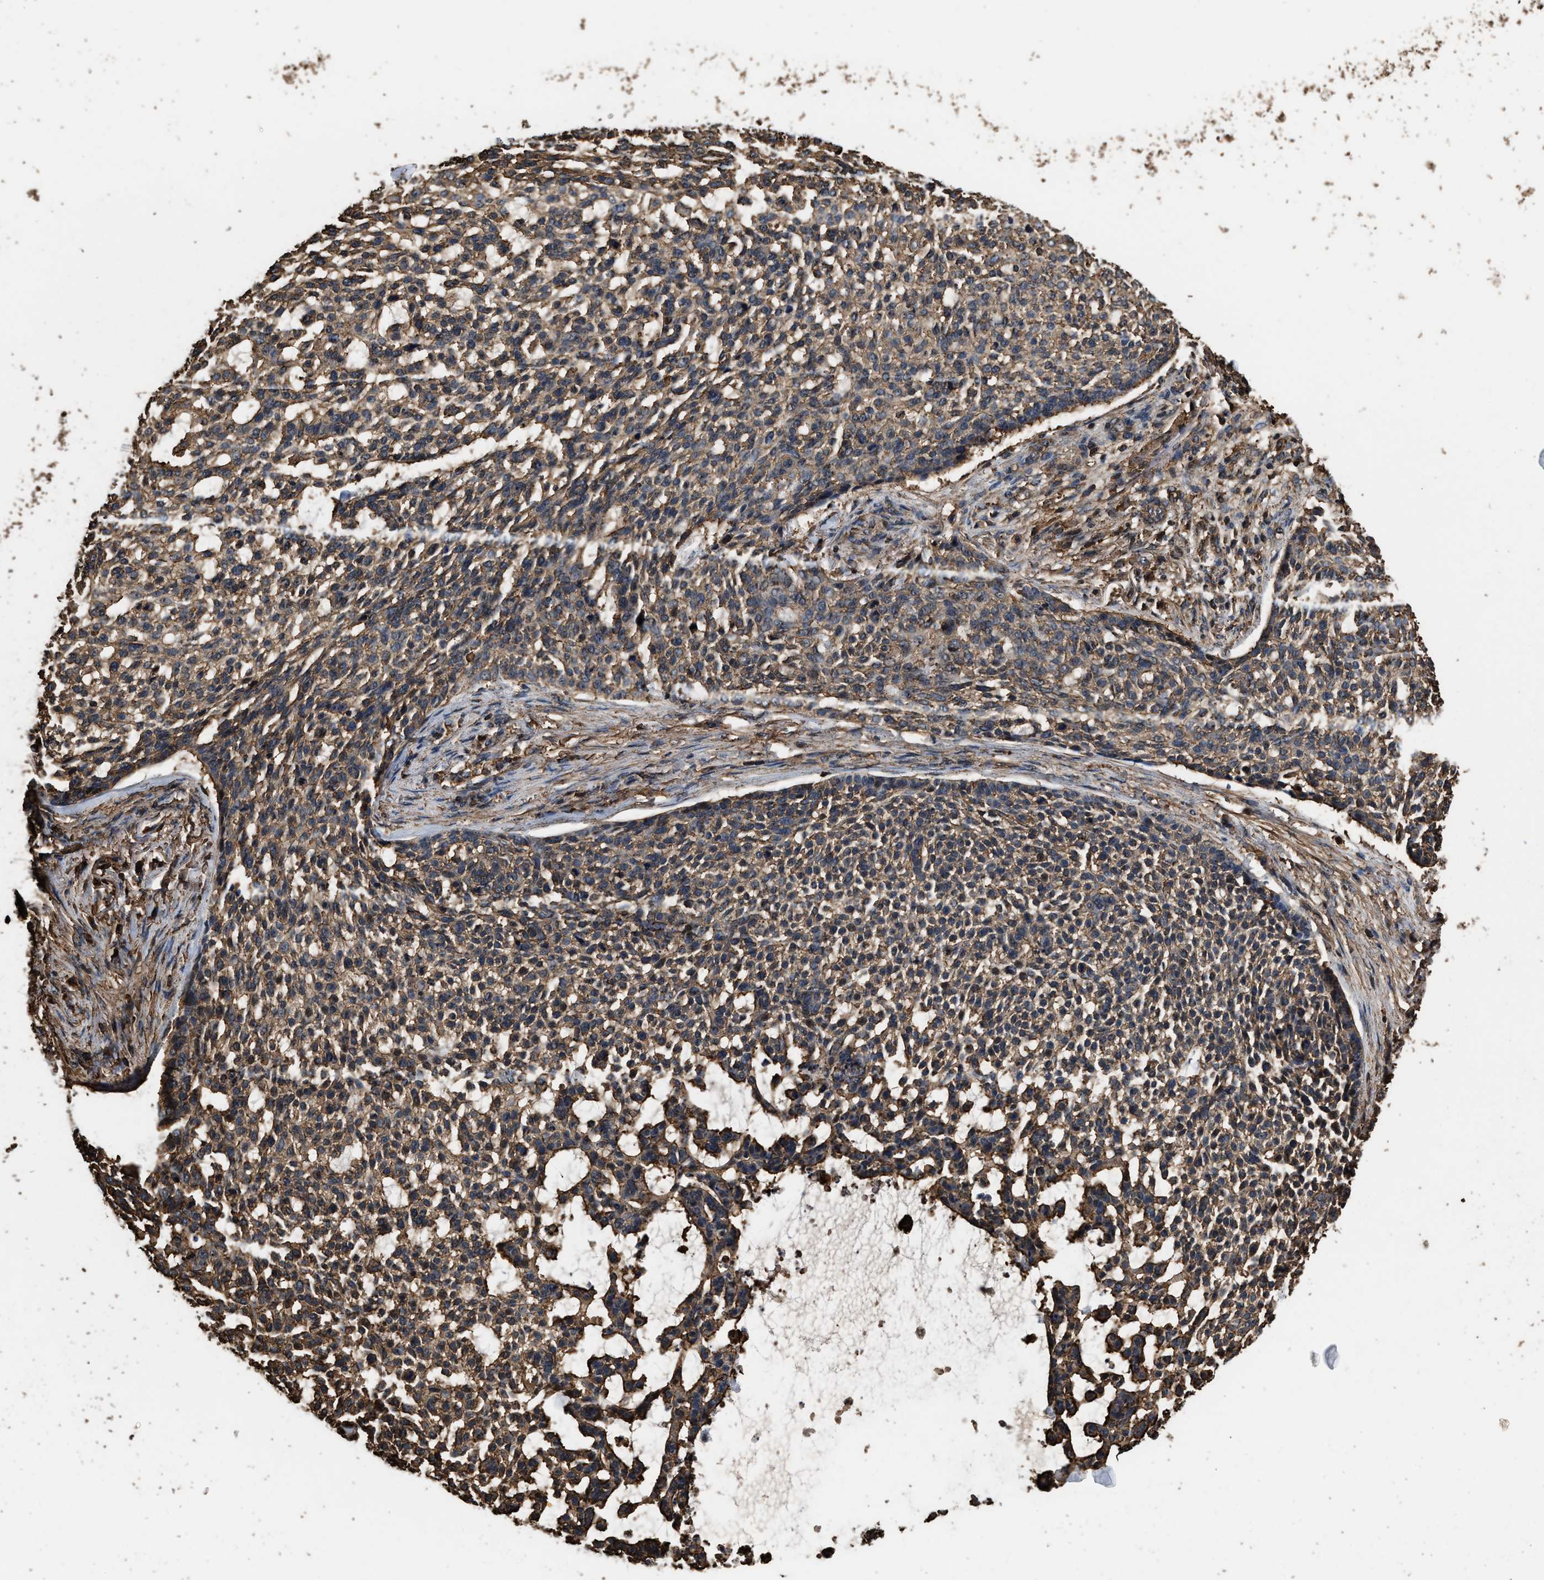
{"staining": {"intensity": "moderate", "quantity": ">75%", "location": "cytoplasmic/membranous"}, "tissue": "skin cancer", "cell_type": "Tumor cells", "image_type": "cancer", "snomed": [{"axis": "morphology", "description": "Basal cell carcinoma"}, {"axis": "topography", "description": "Skin"}], "caption": "Moderate cytoplasmic/membranous staining for a protein is appreciated in about >75% of tumor cells of skin cancer using immunohistochemistry.", "gene": "KBTBD2", "patient": {"sex": "female", "age": 64}}